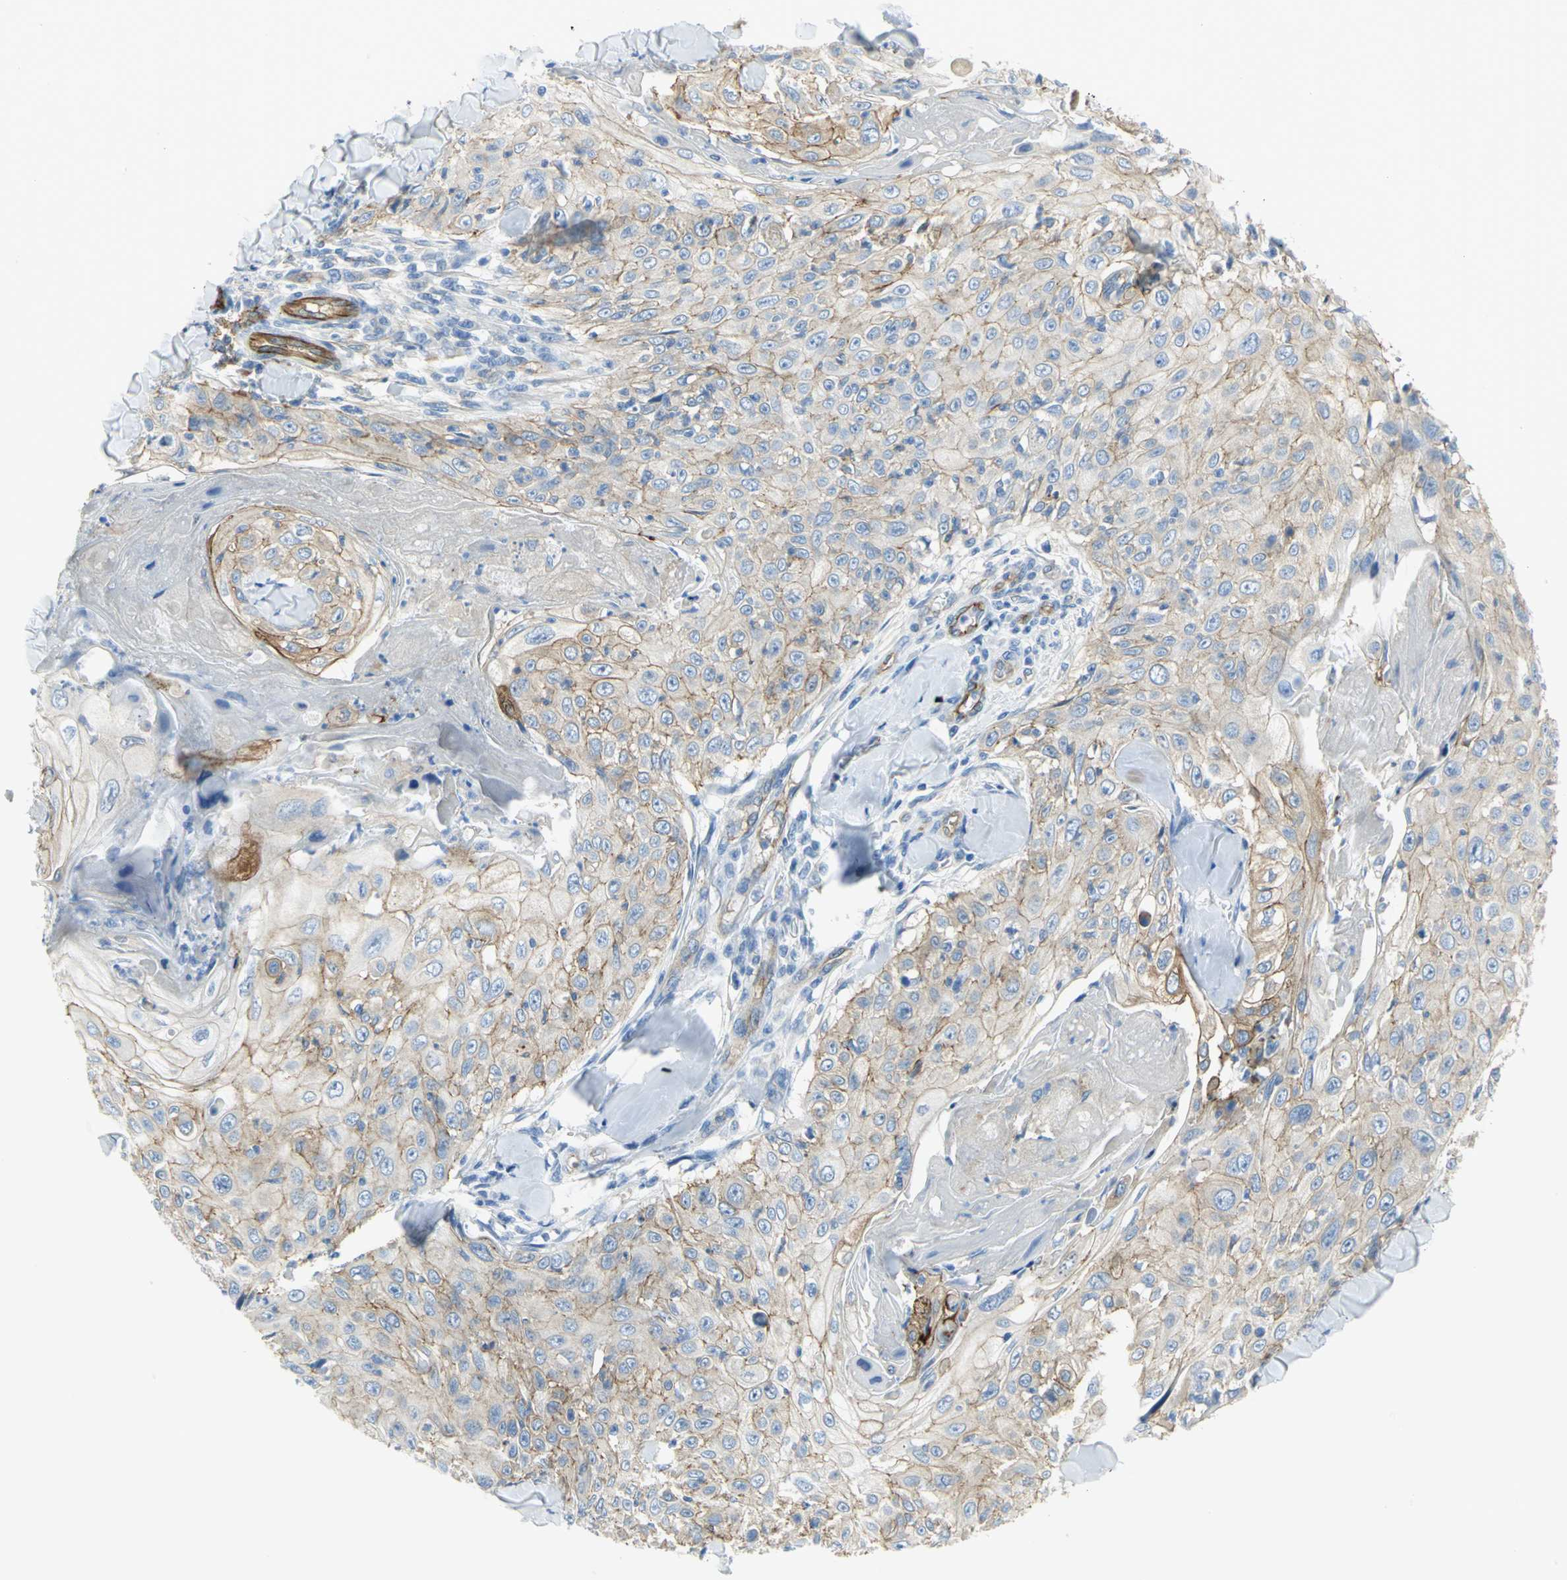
{"staining": {"intensity": "weak", "quantity": ">75%", "location": "cytoplasmic/membranous"}, "tissue": "skin cancer", "cell_type": "Tumor cells", "image_type": "cancer", "snomed": [{"axis": "morphology", "description": "Squamous cell carcinoma, NOS"}, {"axis": "topography", "description": "Skin"}], "caption": "An image showing weak cytoplasmic/membranous staining in approximately >75% of tumor cells in skin squamous cell carcinoma, as visualized by brown immunohistochemical staining.", "gene": "FLNB", "patient": {"sex": "male", "age": 86}}